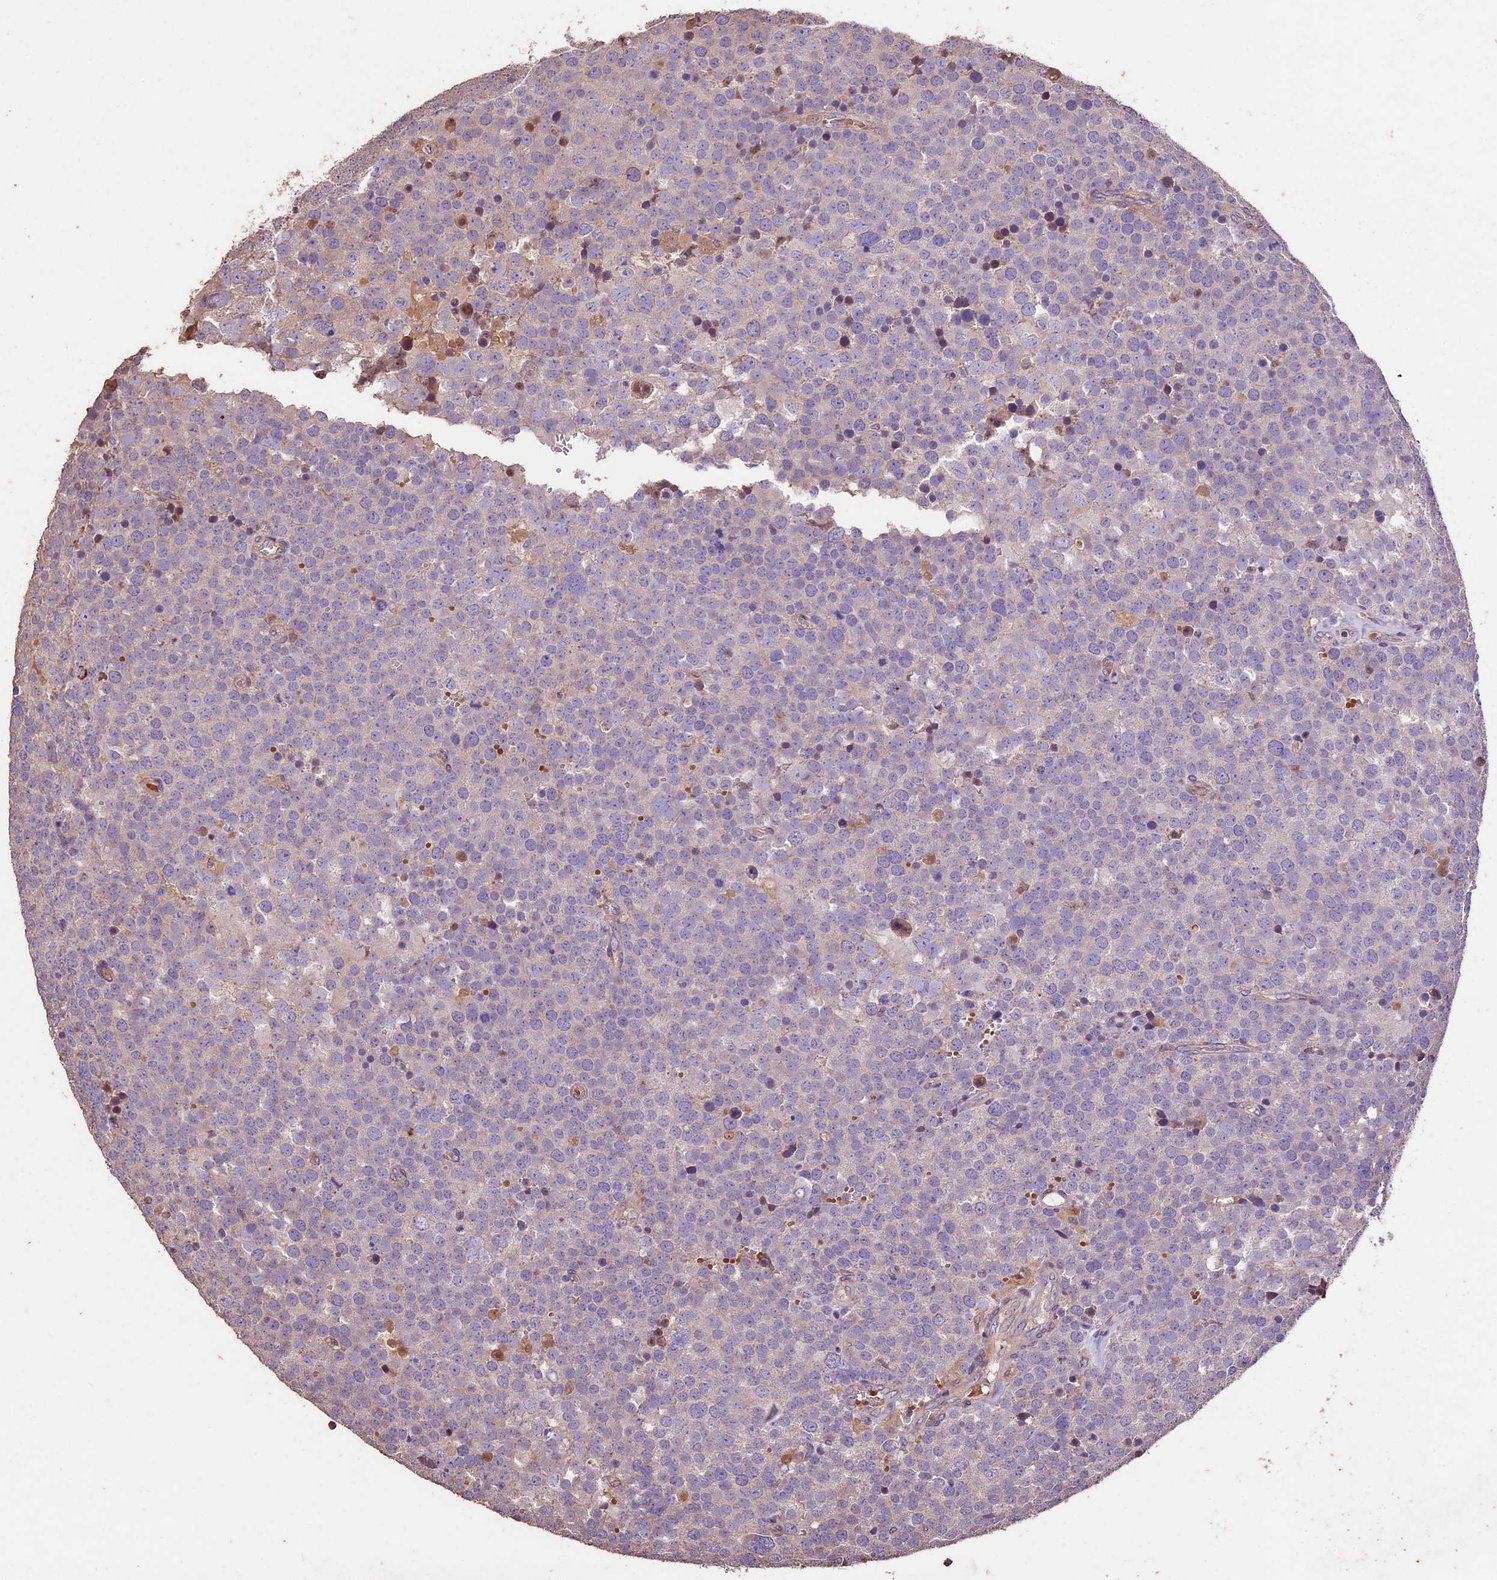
{"staining": {"intensity": "negative", "quantity": "none", "location": "none"}, "tissue": "testis cancer", "cell_type": "Tumor cells", "image_type": "cancer", "snomed": [{"axis": "morphology", "description": "Seminoma, NOS"}, {"axis": "topography", "description": "Testis"}], "caption": "The immunohistochemistry histopathology image has no significant expression in tumor cells of testis seminoma tissue. Brightfield microscopy of IHC stained with DAB (brown) and hematoxylin (blue), captured at high magnification.", "gene": "CRLF1", "patient": {"sex": "male", "age": 71}}